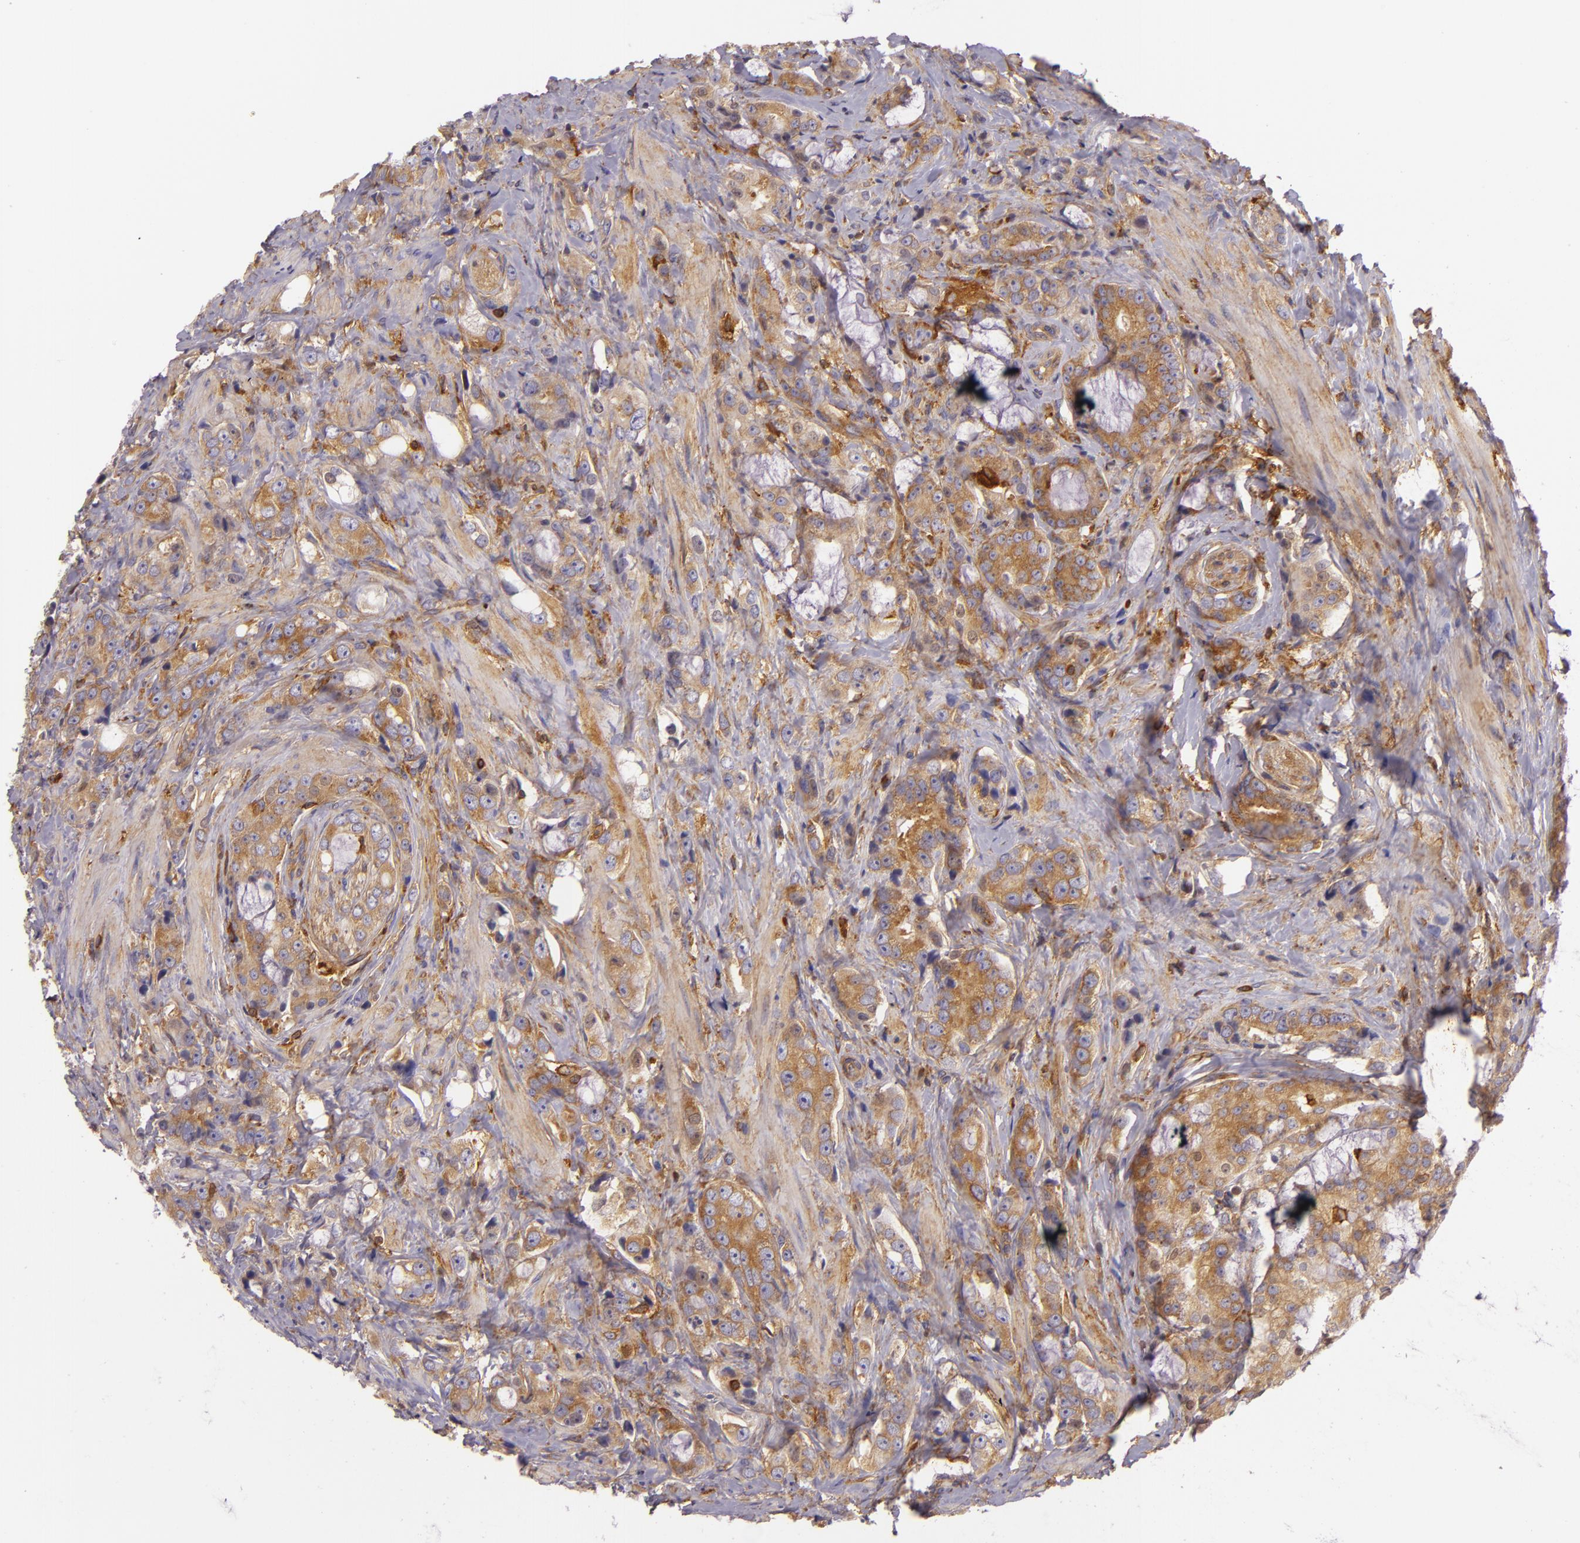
{"staining": {"intensity": "moderate", "quantity": ">75%", "location": "cytoplasmic/membranous"}, "tissue": "prostate cancer", "cell_type": "Tumor cells", "image_type": "cancer", "snomed": [{"axis": "morphology", "description": "Adenocarcinoma, Medium grade"}, {"axis": "topography", "description": "Prostate"}], "caption": "The micrograph demonstrates immunohistochemical staining of prostate cancer. There is moderate cytoplasmic/membranous positivity is identified in about >75% of tumor cells.", "gene": "TLN1", "patient": {"sex": "male", "age": 70}}